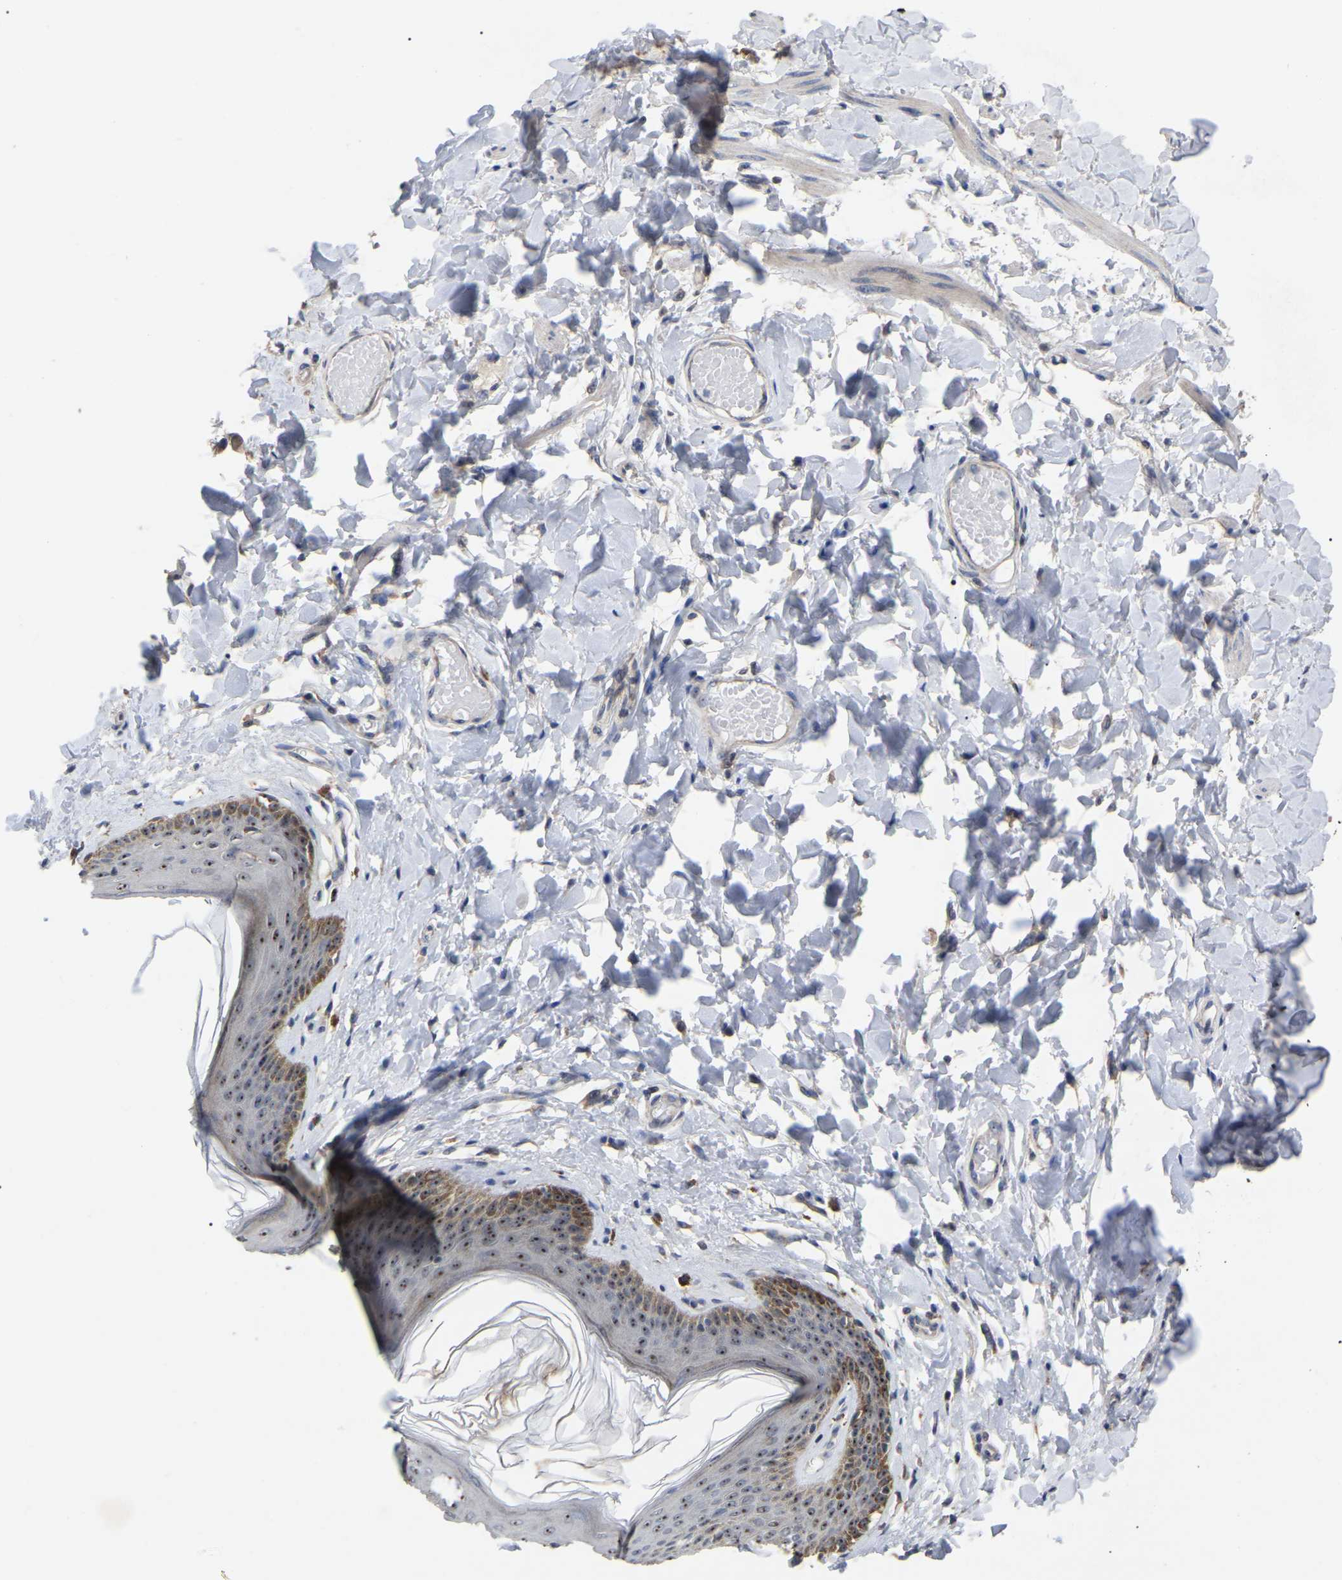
{"staining": {"intensity": "moderate", "quantity": ">75%", "location": "cytoplasmic/membranous,nuclear"}, "tissue": "skin", "cell_type": "Epidermal cells", "image_type": "normal", "snomed": [{"axis": "morphology", "description": "Normal tissue, NOS"}, {"axis": "topography", "description": "Vulva"}], "caption": "Immunohistochemistry (IHC) (DAB (3,3'-diaminobenzidine)) staining of benign skin exhibits moderate cytoplasmic/membranous,nuclear protein staining in about >75% of epidermal cells.", "gene": "NOP53", "patient": {"sex": "female", "age": 66}}